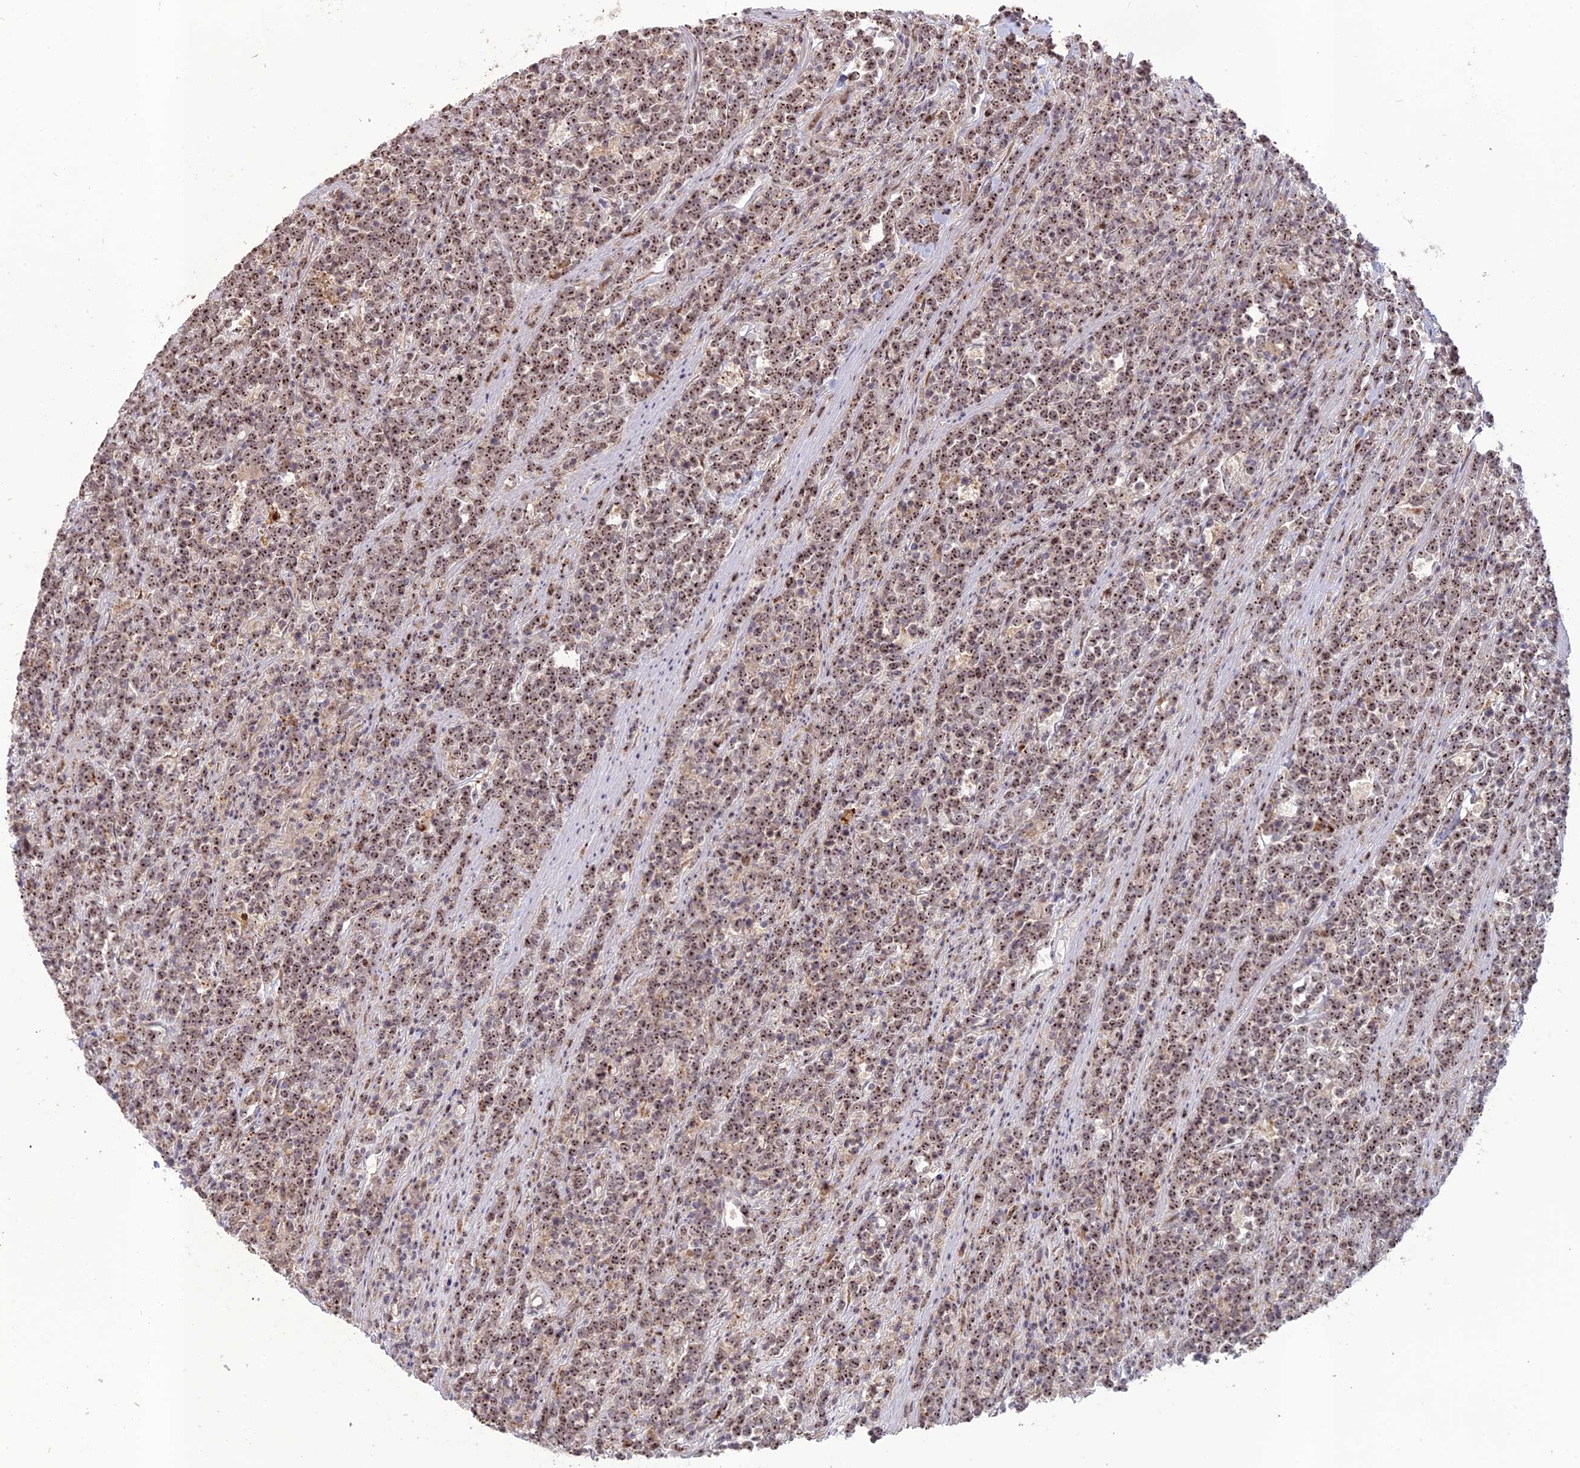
{"staining": {"intensity": "strong", "quantity": ">75%", "location": "nuclear"}, "tissue": "lymphoma", "cell_type": "Tumor cells", "image_type": "cancer", "snomed": [{"axis": "morphology", "description": "Malignant lymphoma, non-Hodgkin's type, High grade"}, {"axis": "topography", "description": "Small intestine"}], "caption": "This histopathology image demonstrates immunohistochemistry (IHC) staining of lymphoma, with high strong nuclear positivity in about >75% of tumor cells.", "gene": "FAM131A", "patient": {"sex": "male", "age": 8}}